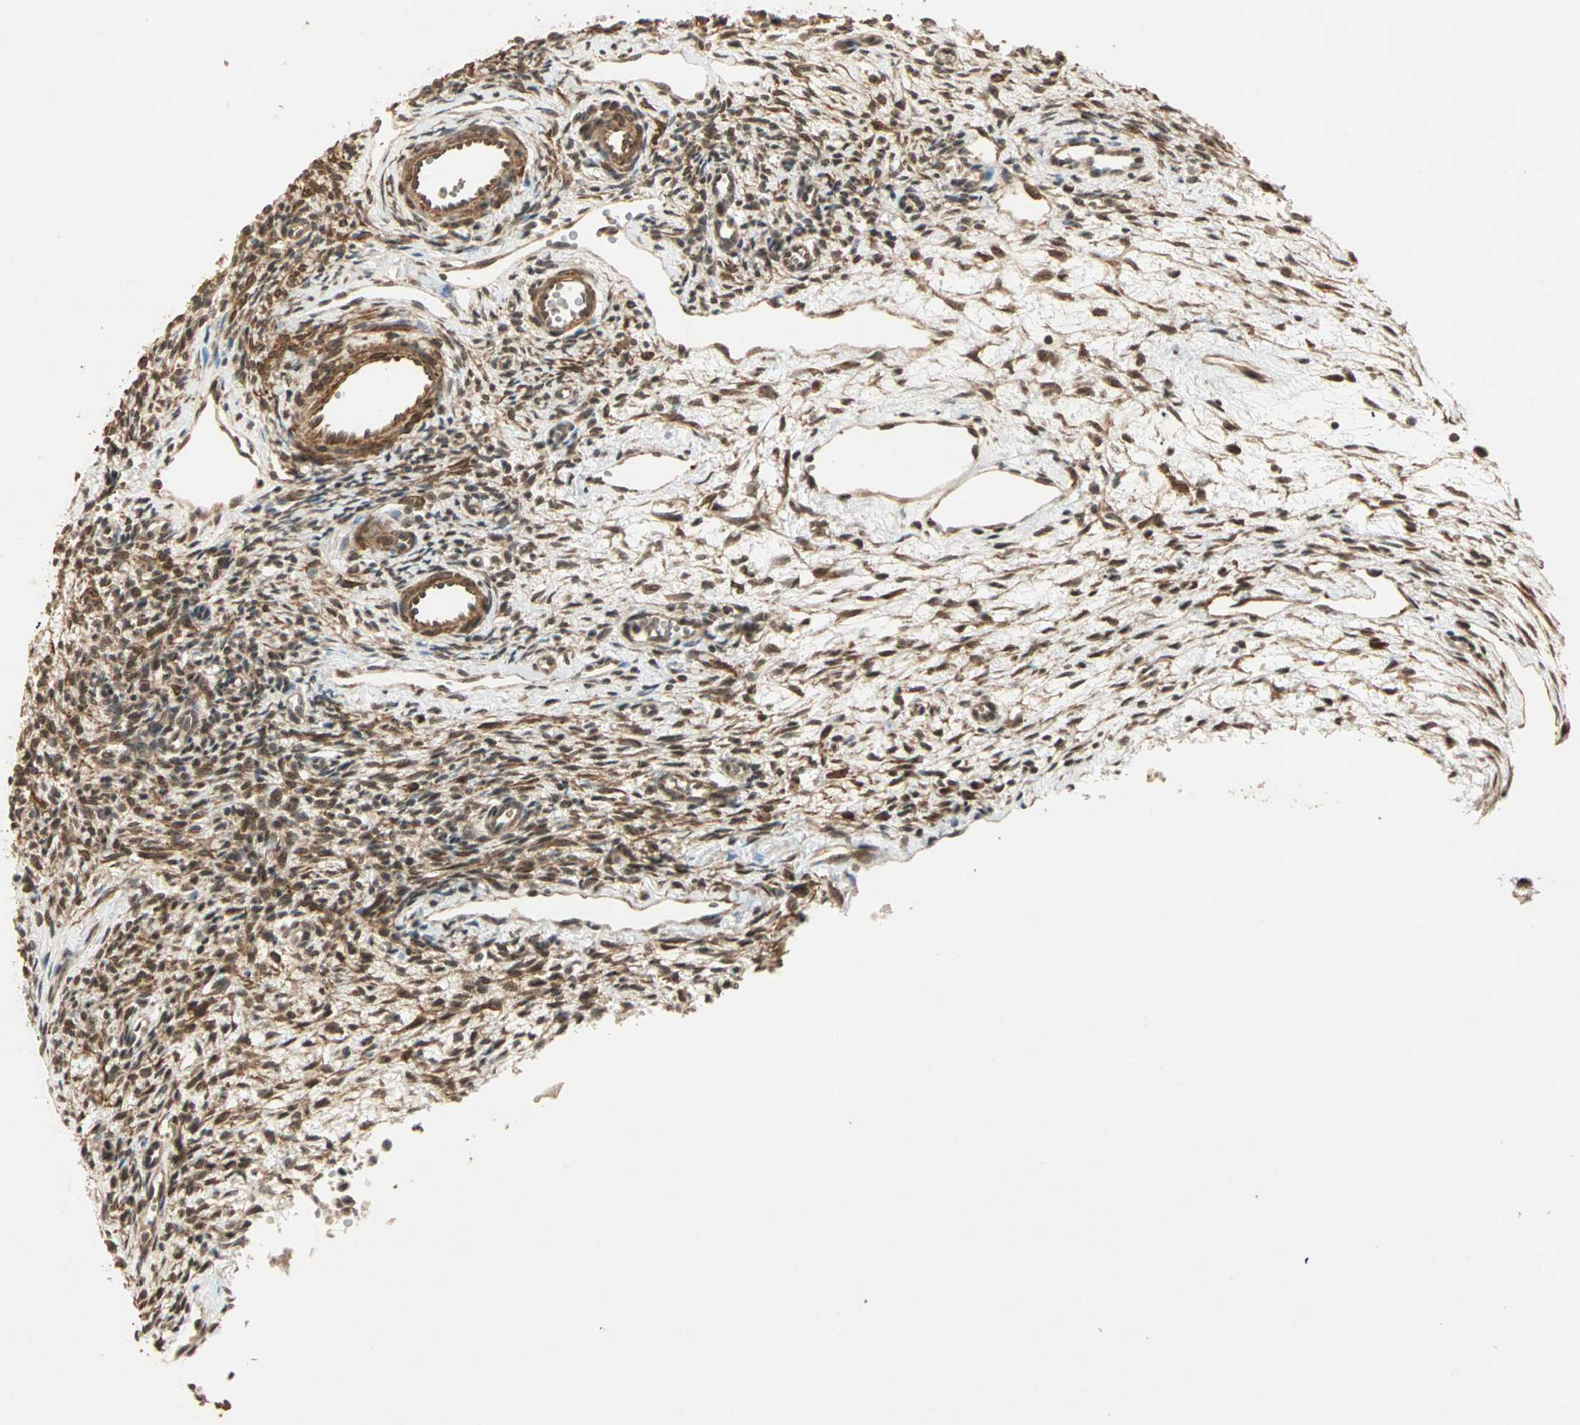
{"staining": {"intensity": "strong", "quantity": ">75%", "location": "nuclear"}, "tissue": "ovary", "cell_type": "Ovarian stroma cells", "image_type": "normal", "snomed": [{"axis": "morphology", "description": "Normal tissue, NOS"}, {"axis": "topography", "description": "Ovary"}], "caption": "Unremarkable ovary was stained to show a protein in brown. There is high levels of strong nuclear expression in about >75% of ovarian stroma cells. The protein of interest is shown in brown color, while the nuclei are stained blue.", "gene": "ZSCAN31", "patient": {"sex": "female", "age": 33}}